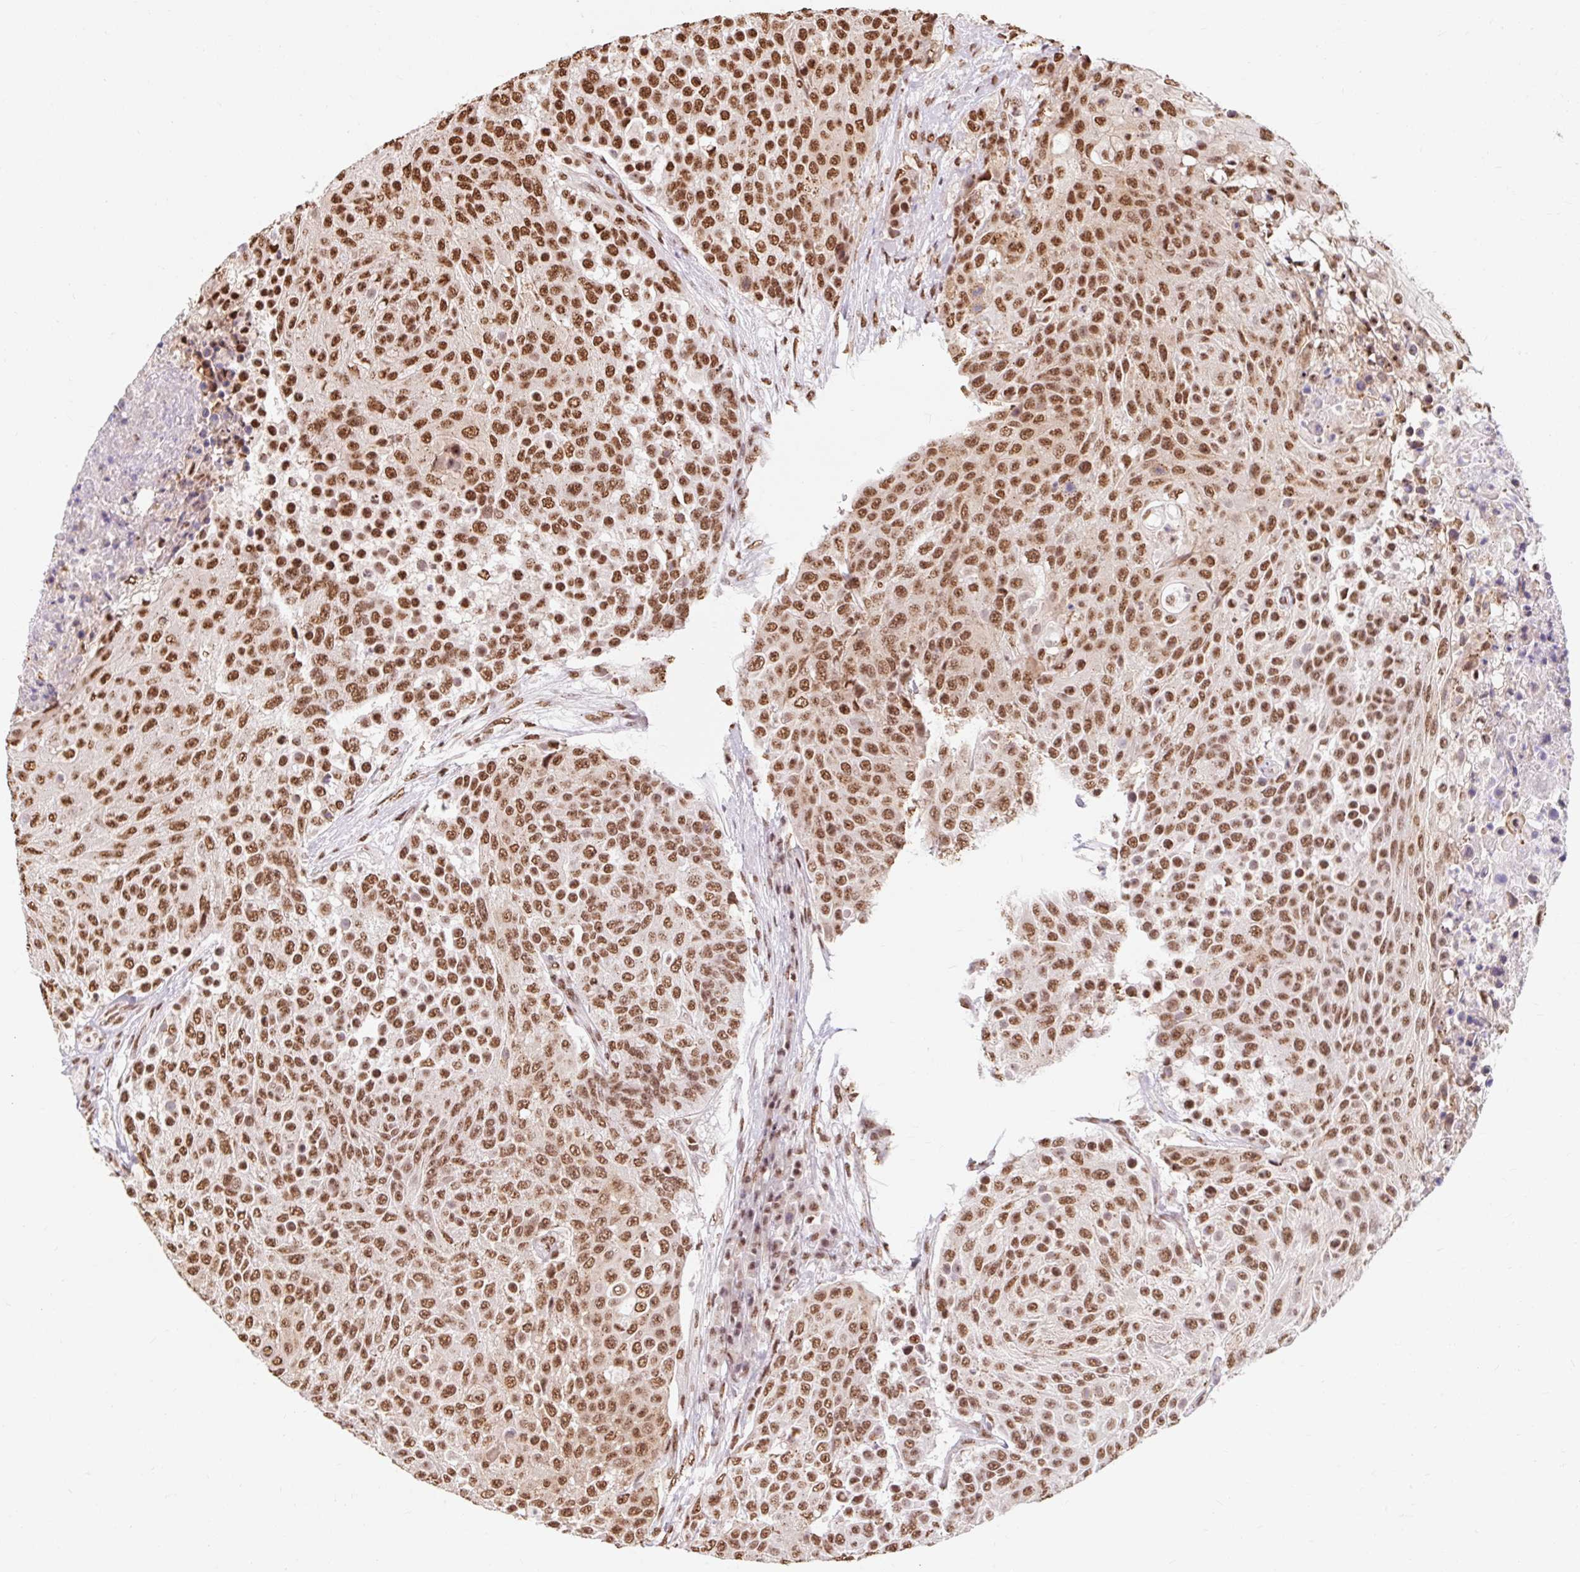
{"staining": {"intensity": "strong", "quantity": ">75%", "location": "nuclear"}, "tissue": "urothelial cancer", "cell_type": "Tumor cells", "image_type": "cancer", "snomed": [{"axis": "morphology", "description": "Urothelial carcinoma, High grade"}, {"axis": "topography", "description": "Urinary bladder"}], "caption": "The immunohistochemical stain highlights strong nuclear expression in tumor cells of urothelial cancer tissue. The protein is stained brown, and the nuclei are stained in blue (DAB IHC with brightfield microscopy, high magnification).", "gene": "BICRA", "patient": {"sex": "female", "age": 63}}